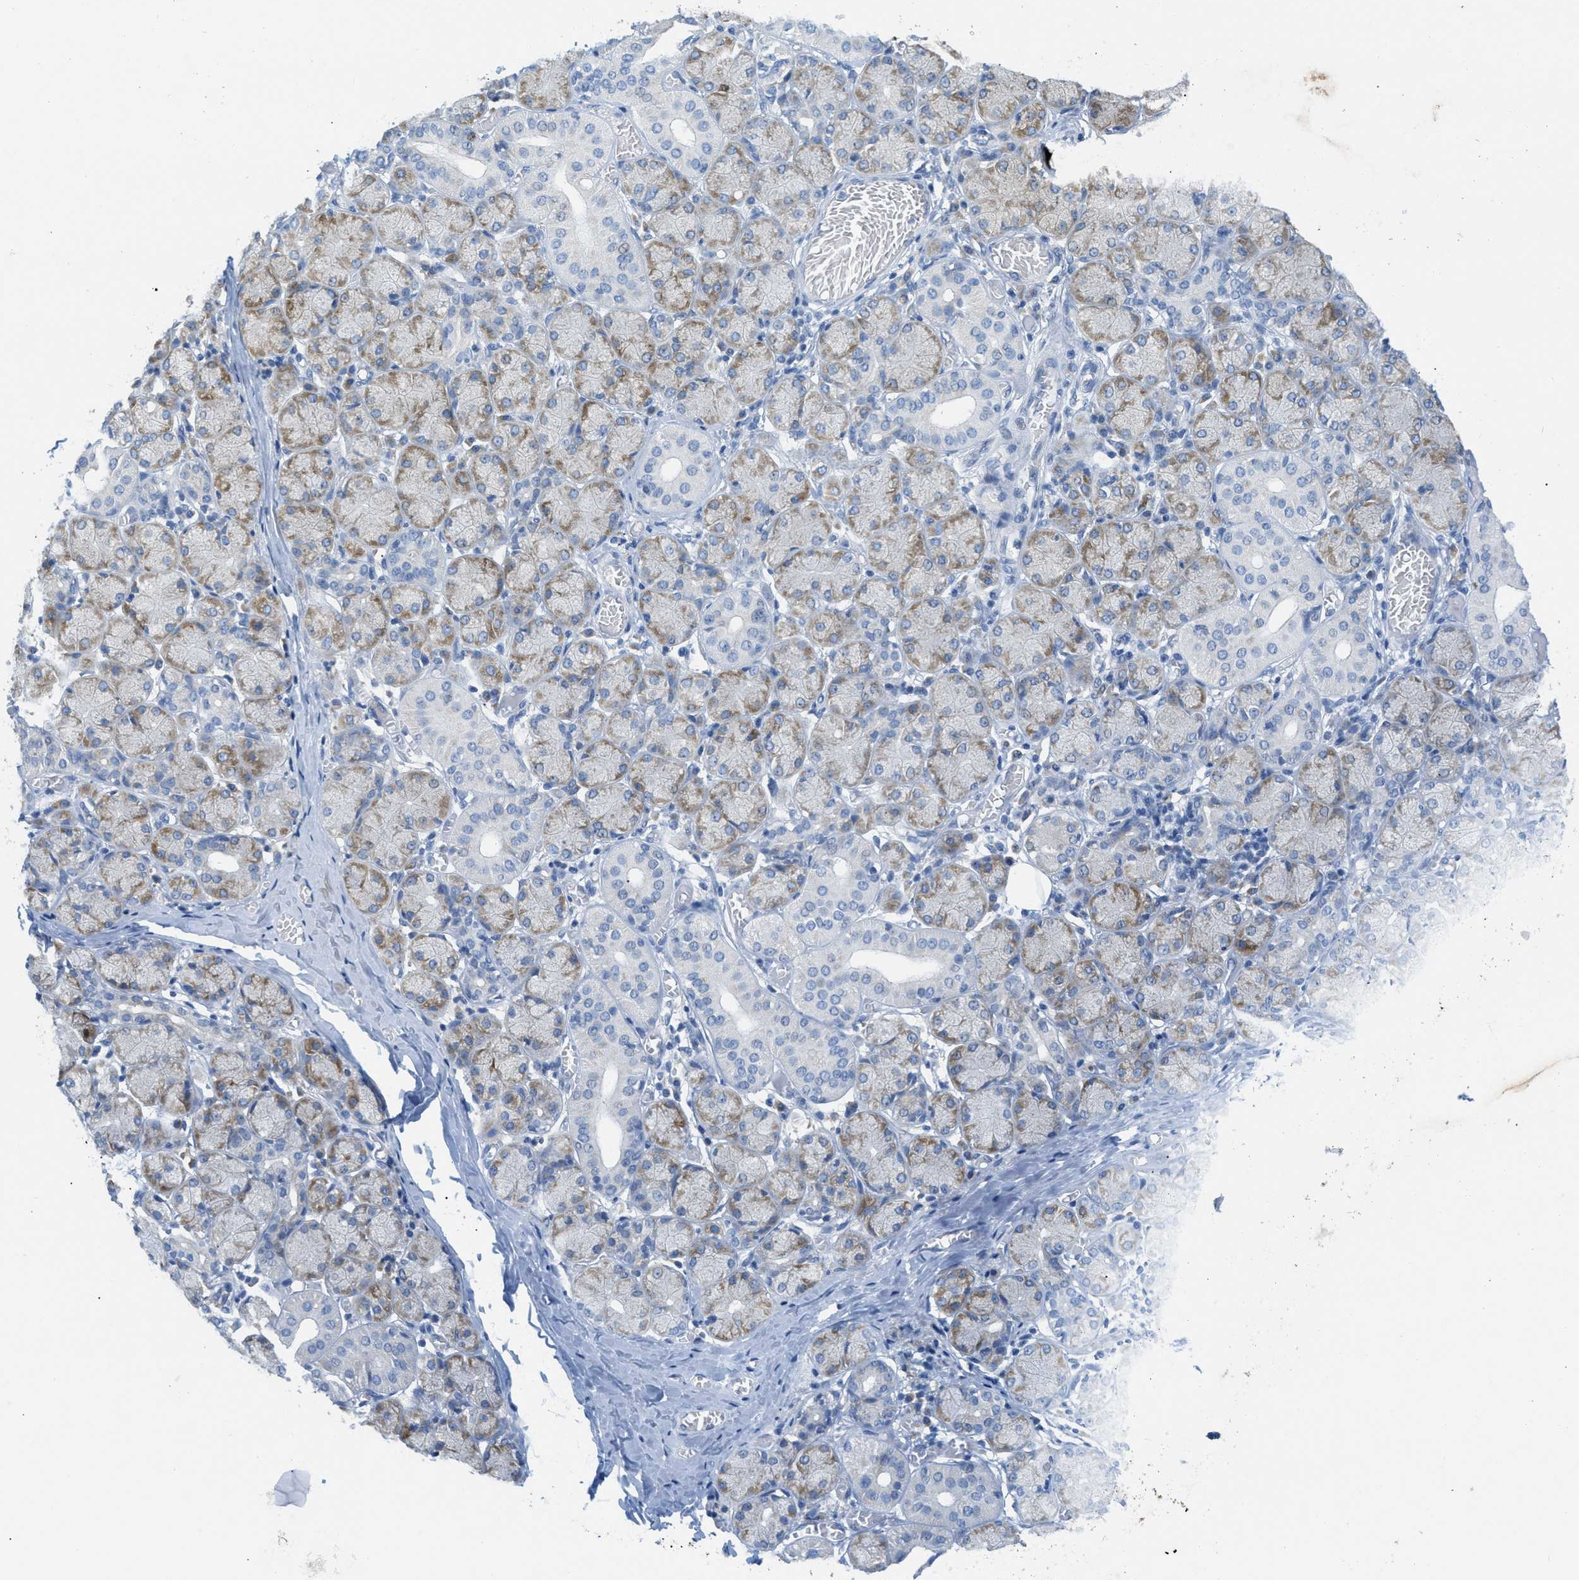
{"staining": {"intensity": "moderate", "quantity": "25%-75%", "location": "cytoplasmic/membranous"}, "tissue": "salivary gland", "cell_type": "Glandular cells", "image_type": "normal", "snomed": [{"axis": "morphology", "description": "Normal tissue, NOS"}, {"axis": "topography", "description": "Salivary gland"}], "caption": "Immunohistochemistry of normal salivary gland reveals medium levels of moderate cytoplasmic/membranous positivity in about 25%-75% of glandular cells. (IHC, brightfield microscopy, high magnification).", "gene": "ORC6", "patient": {"sex": "female", "age": 24}}